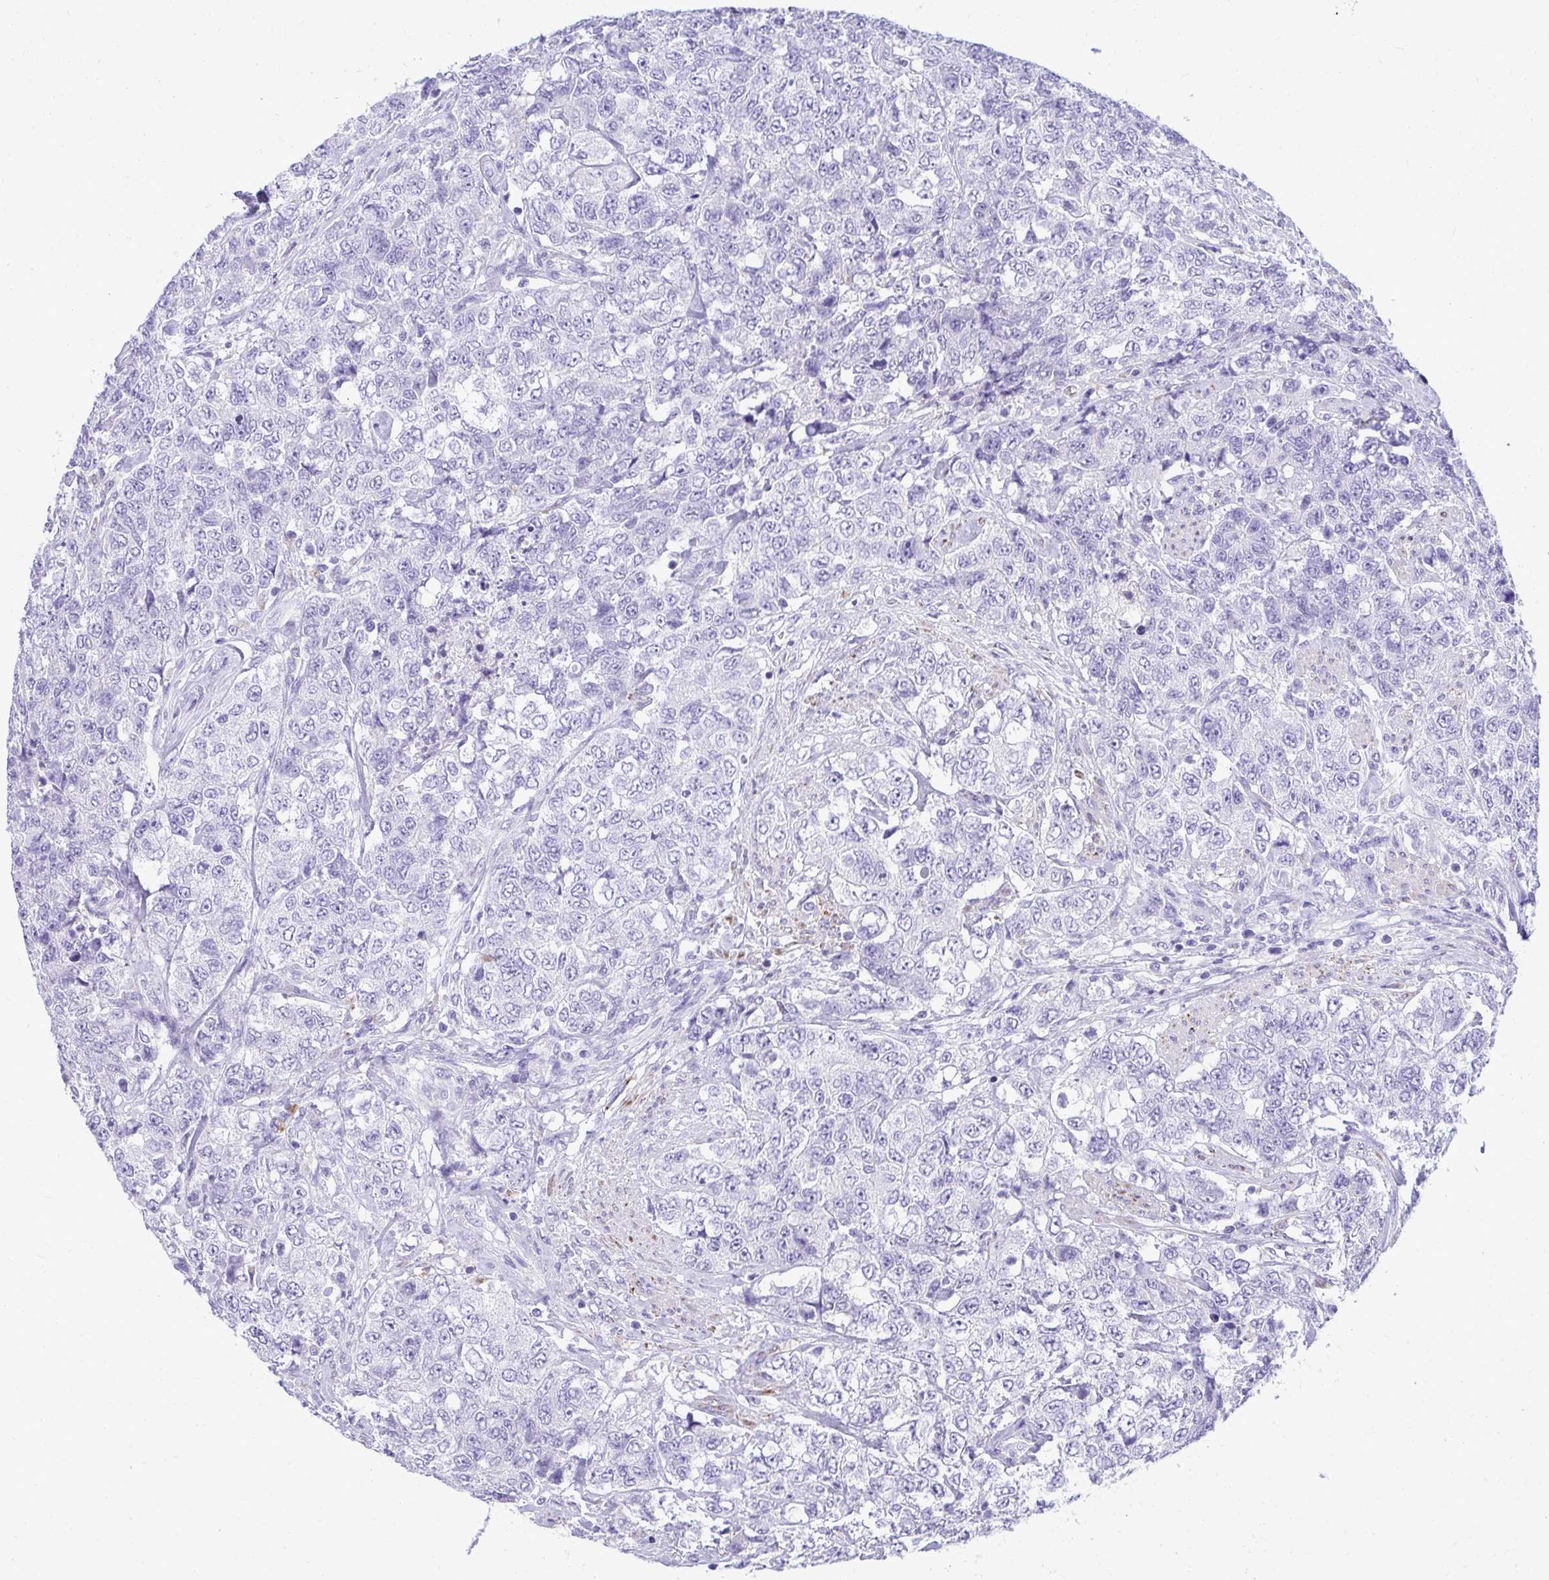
{"staining": {"intensity": "negative", "quantity": "none", "location": "none"}, "tissue": "urothelial cancer", "cell_type": "Tumor cells", "image_type": "cancer", "snomed": [{"axis": "morphology", "description": "Urothelial carcinoma, High grade"}, {"axis": "topography", "description": "Urinary bladder"}], "caption": "A micrograph of human high-grade urothelial carcinoma is negative for staining in tumor cells.", "gene": "AIG1", "patient": {"sex": "female", "age": 78}}